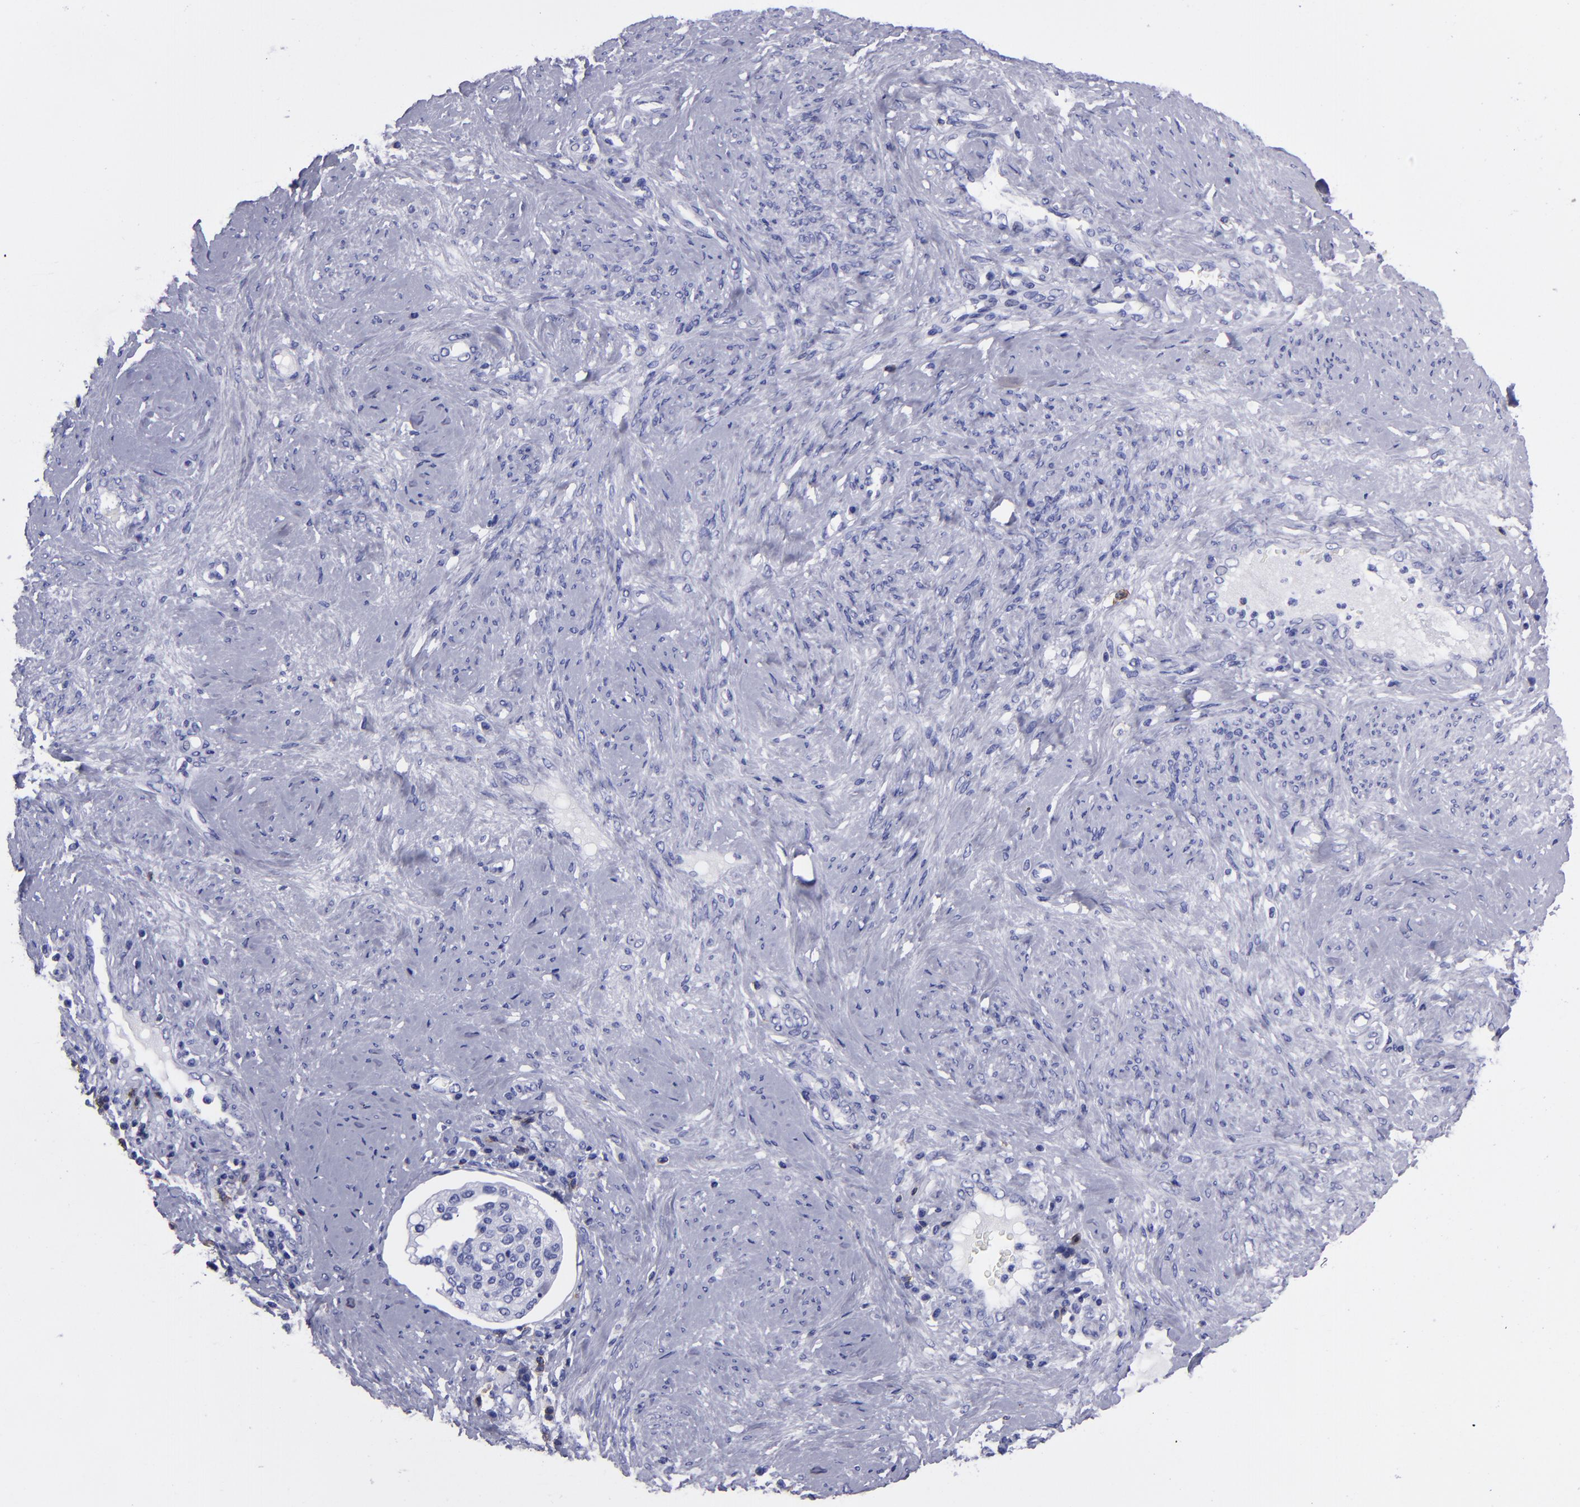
{"staining": {"intensity": "negative", "quantity": "none", "location": "none"}, "tissue": "cervical cancer", "cell_type": "Tumor cells", "image_type": "cancer", "snomed": [{"axis": "morphology", "description": "Squamous cell carcinoma, NOS"}, {"axis": "topography", "description": "Cervix"}], "caption": "Immunohistochemistry photomicrograph of cervical cancer (squamous cell carcinoma) stained for a protein (brown), which exhibits no positivity in tumor cells.", "gene": "CD6", "patient": {"sex": "female", "age": 41}}